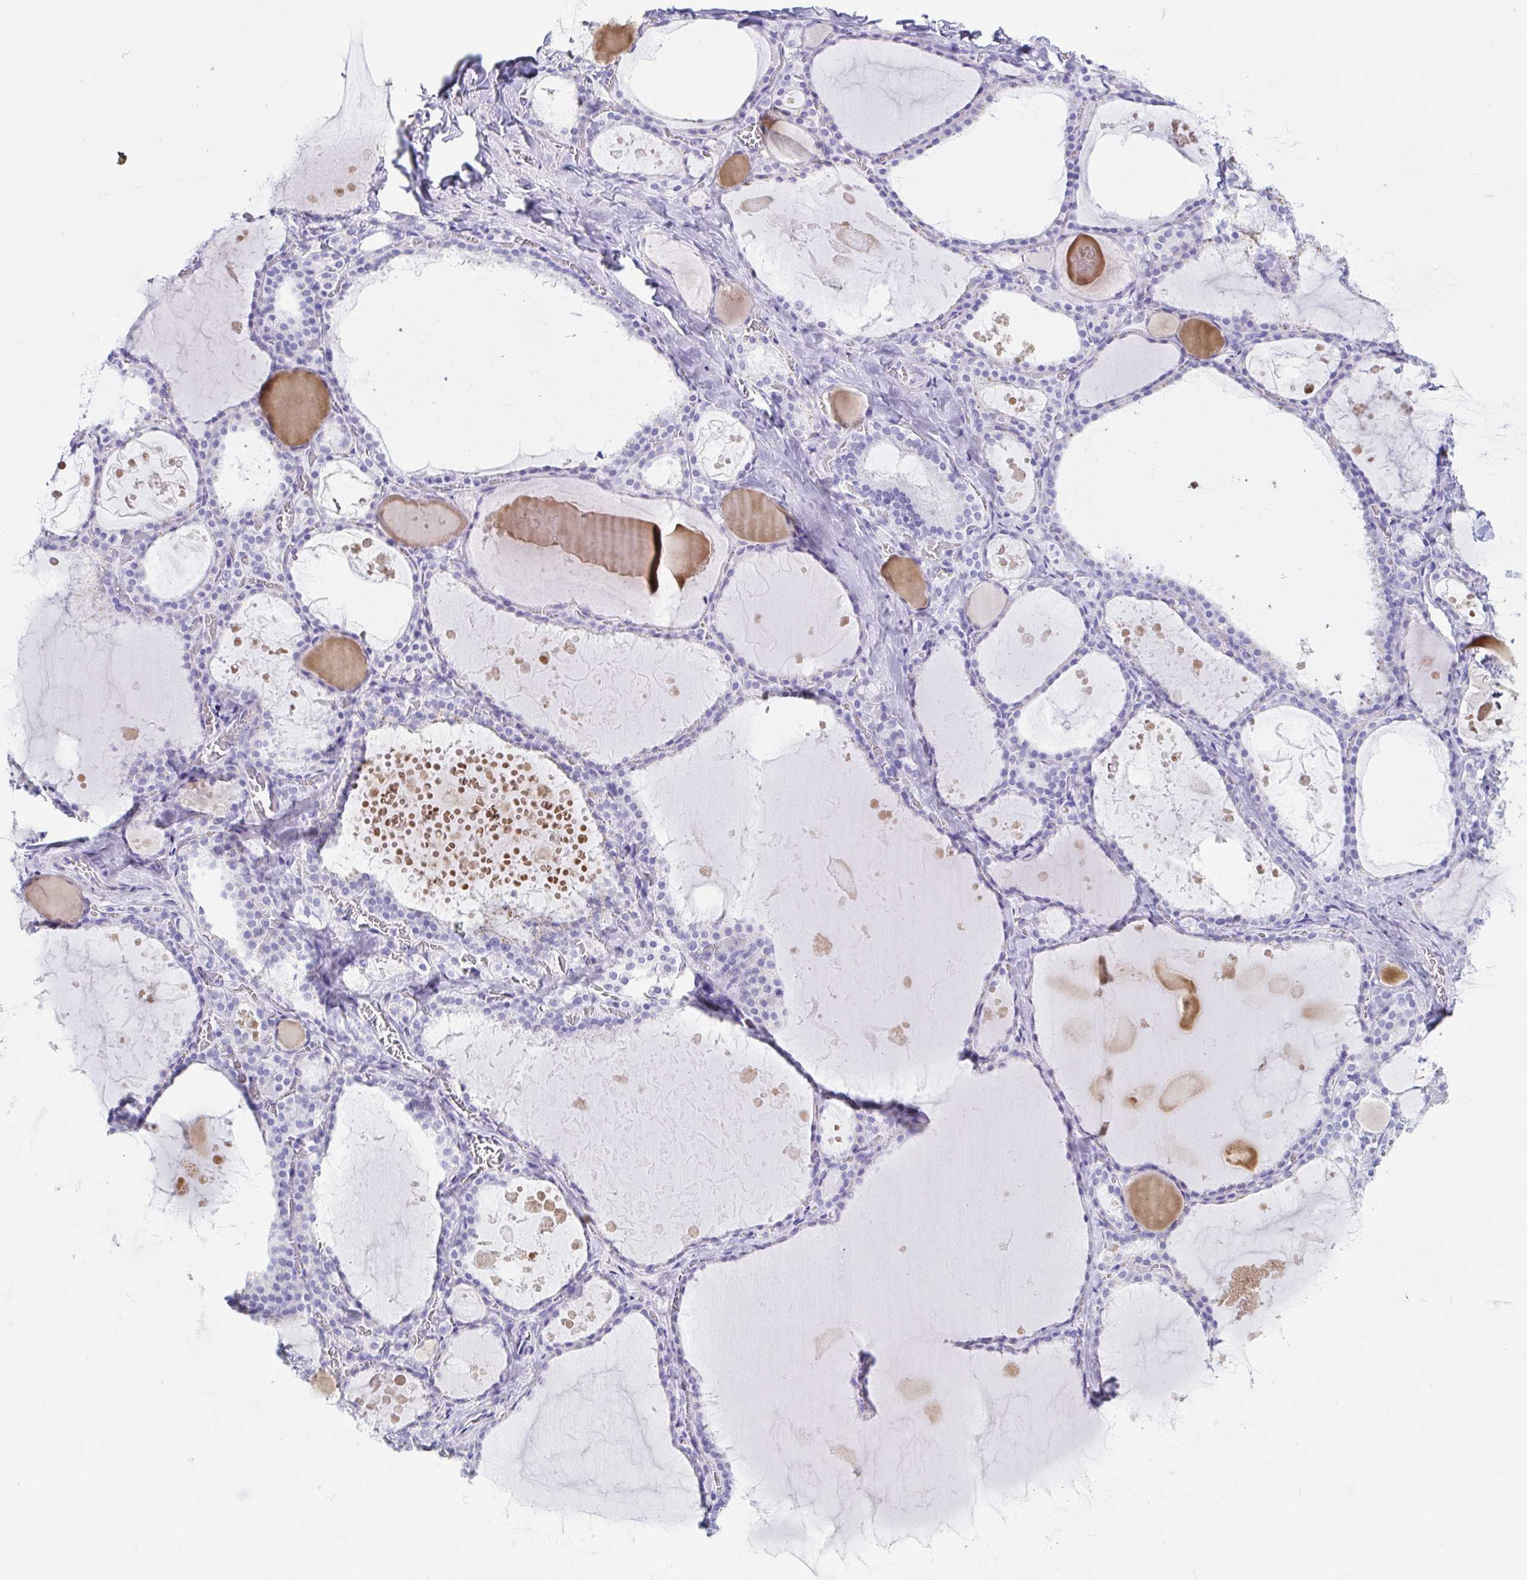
{"staining": {"intensity": "negative", "quantity": "none", "location": "none"}, "tissue": "thyroid gland", "cell_type": "Glandular cells", "image_type": "normal", "snomed": [{"axis": "morphology", "description": "Normal tissue, NOS"}, {"axis": "topography", "description": "Thyroid gland"}], "caption": "A high-resolution photomicrograph shows immunohistochemistry (IHC) staining of normal thyroid gland, which demonstrates no significant staining in glandular cells.", "gene": "CD164L2", "patient": {"sex": "male", "age": 56}}